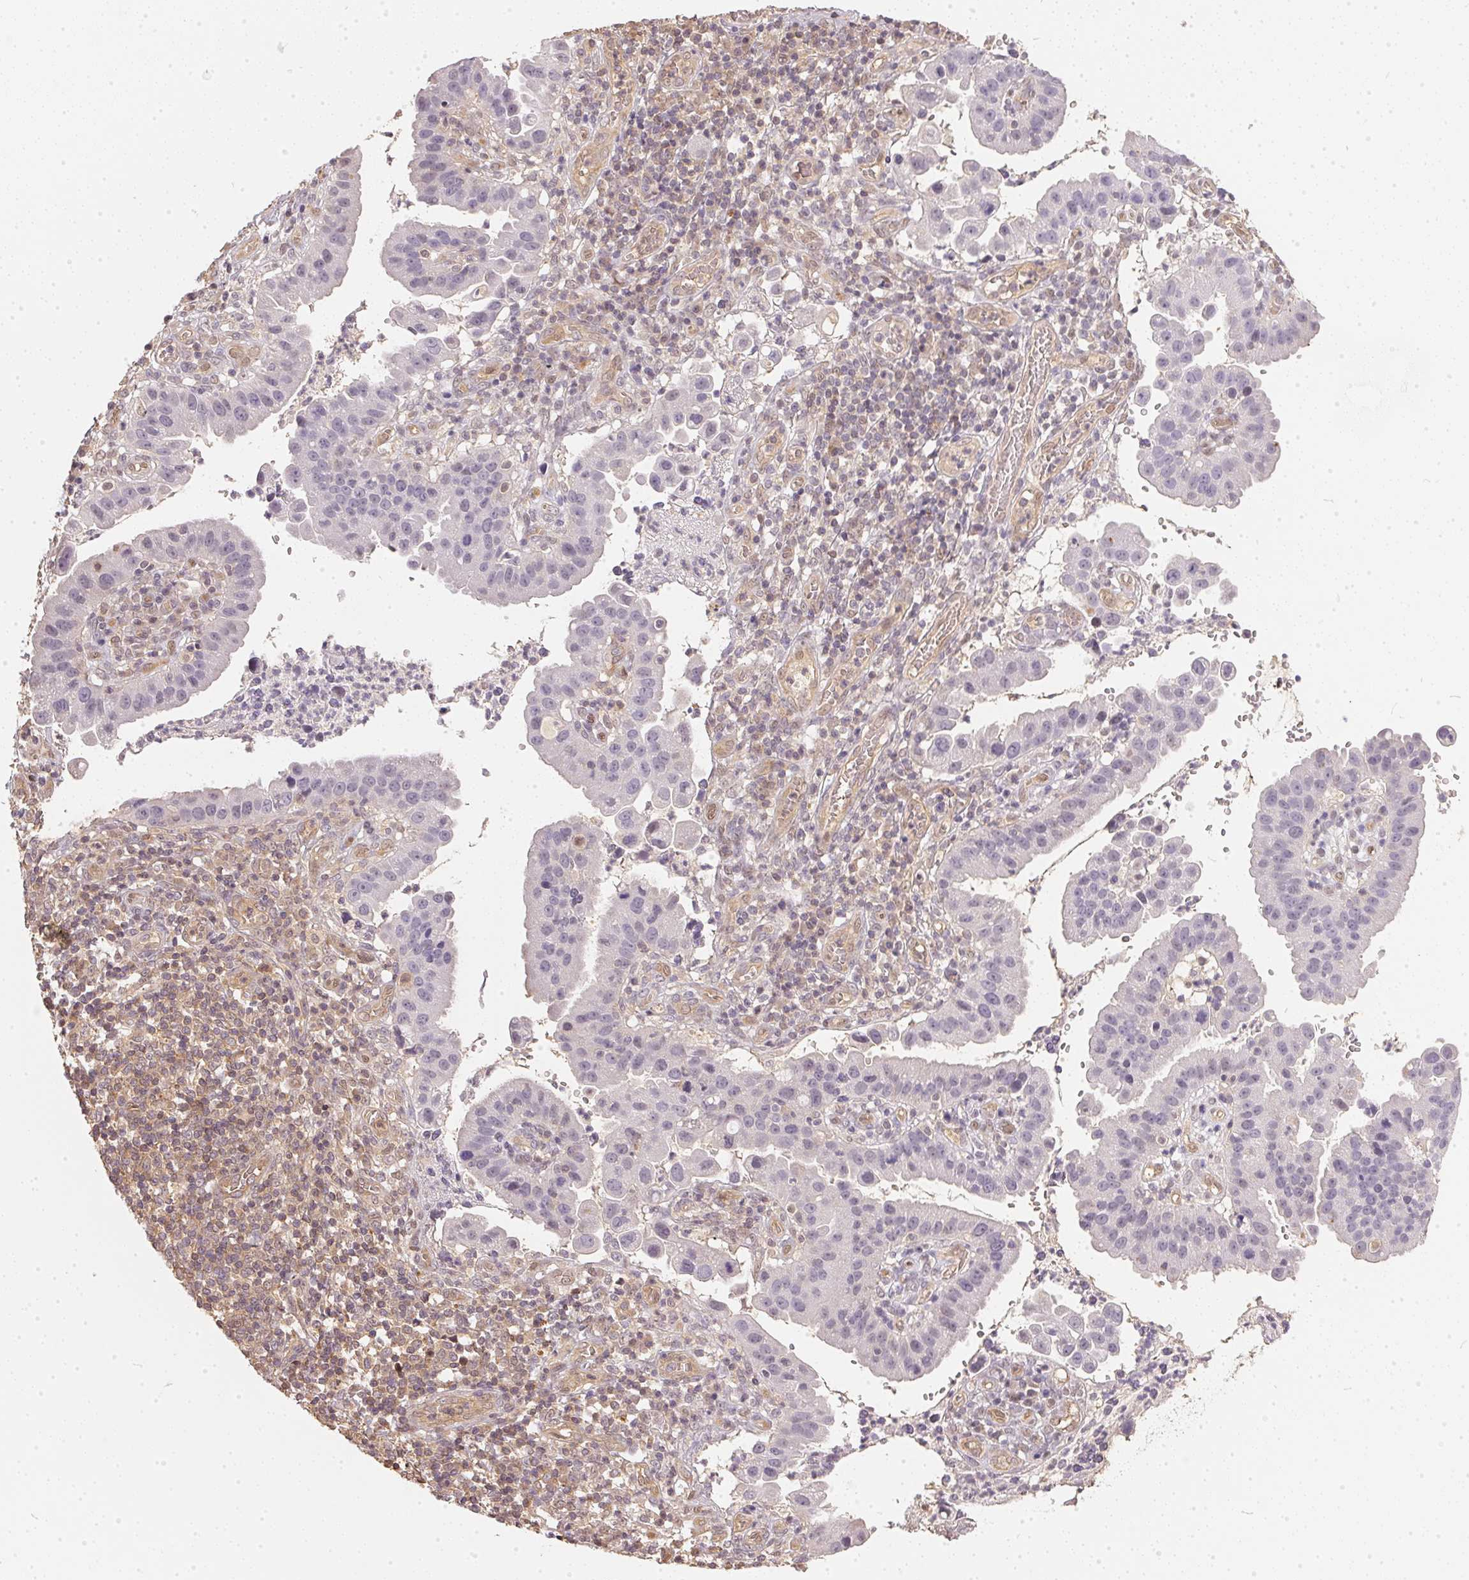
{"staining": {"intensity": "negative", "quantity": "none", "location": "none"}, "tissue": "cervical cancer", "cell_type": "Tumor cells", "image_type": "cancer", "snomed": [{"axis": "morphology", "description": "Adenocarcinoma, NOS"}, {"axis": "topography", "description": "Cervix"}], "caption": "This is an immunohistochemistry (IHC) micrograph of human cervical cancer (adenocarcinoma). There is no positivity in tumor cells.", "gene": "BLMH", "patient": {"sex": "female", "age": 34}}